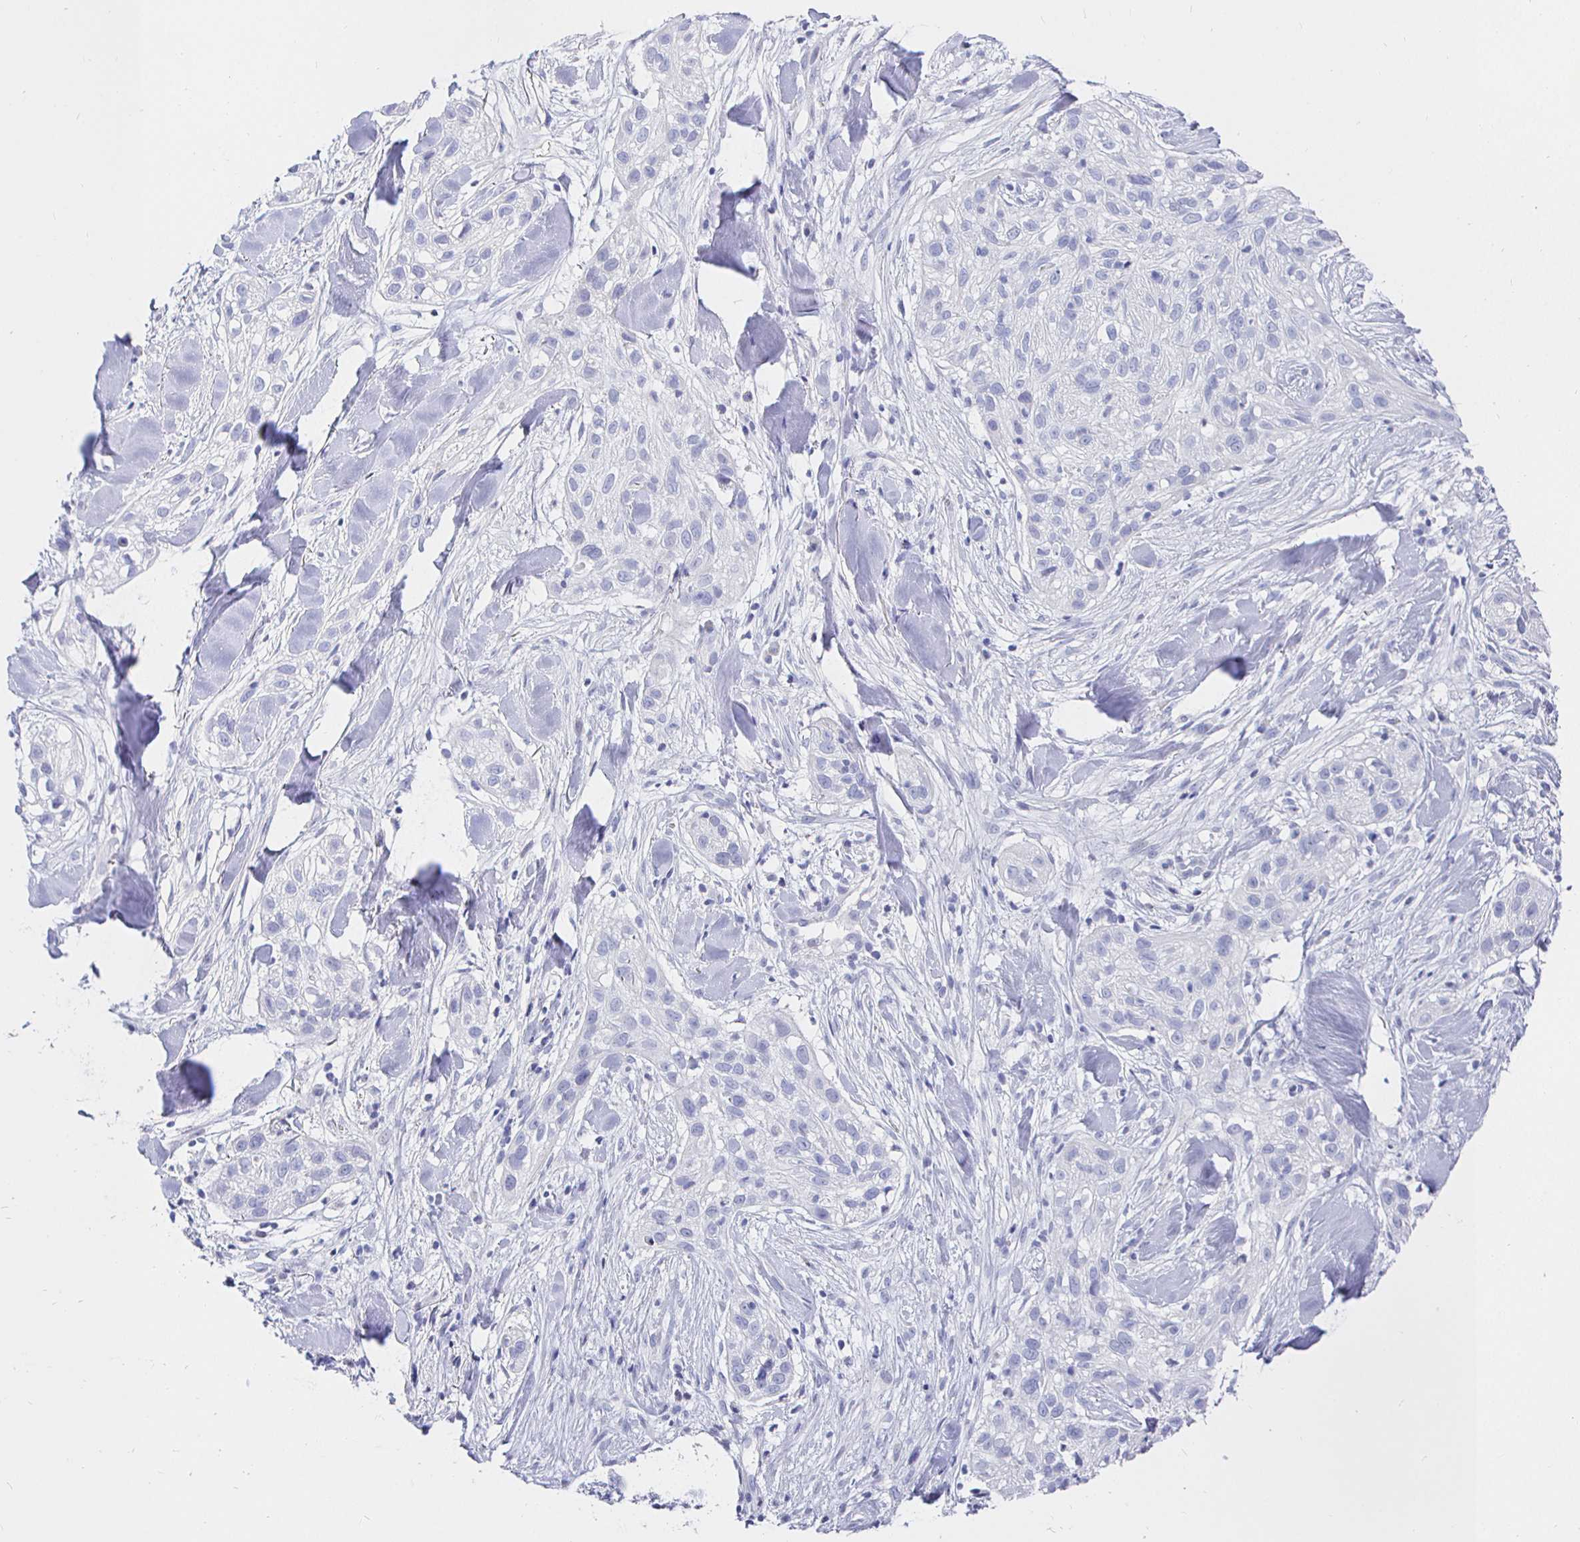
{"staining": {"intensity": "negative", "quantity": "none", "location": "none"}, "tissue": "skin cancer", "cell_type": "Tumor cells", "image_type": "cancer", "snomed": [{"axis": "morphology", "description": "Squamous cell carcinoma, NOS"}, {"axis": "topography", "description": "Skin"}], "caption": "Squamous cell carcinoma (skin) was stained to show a protein in brown. There is no significant expression in tumor cells.", "gene": "CR2", "patient": {"sex": "male", "age": 82}}